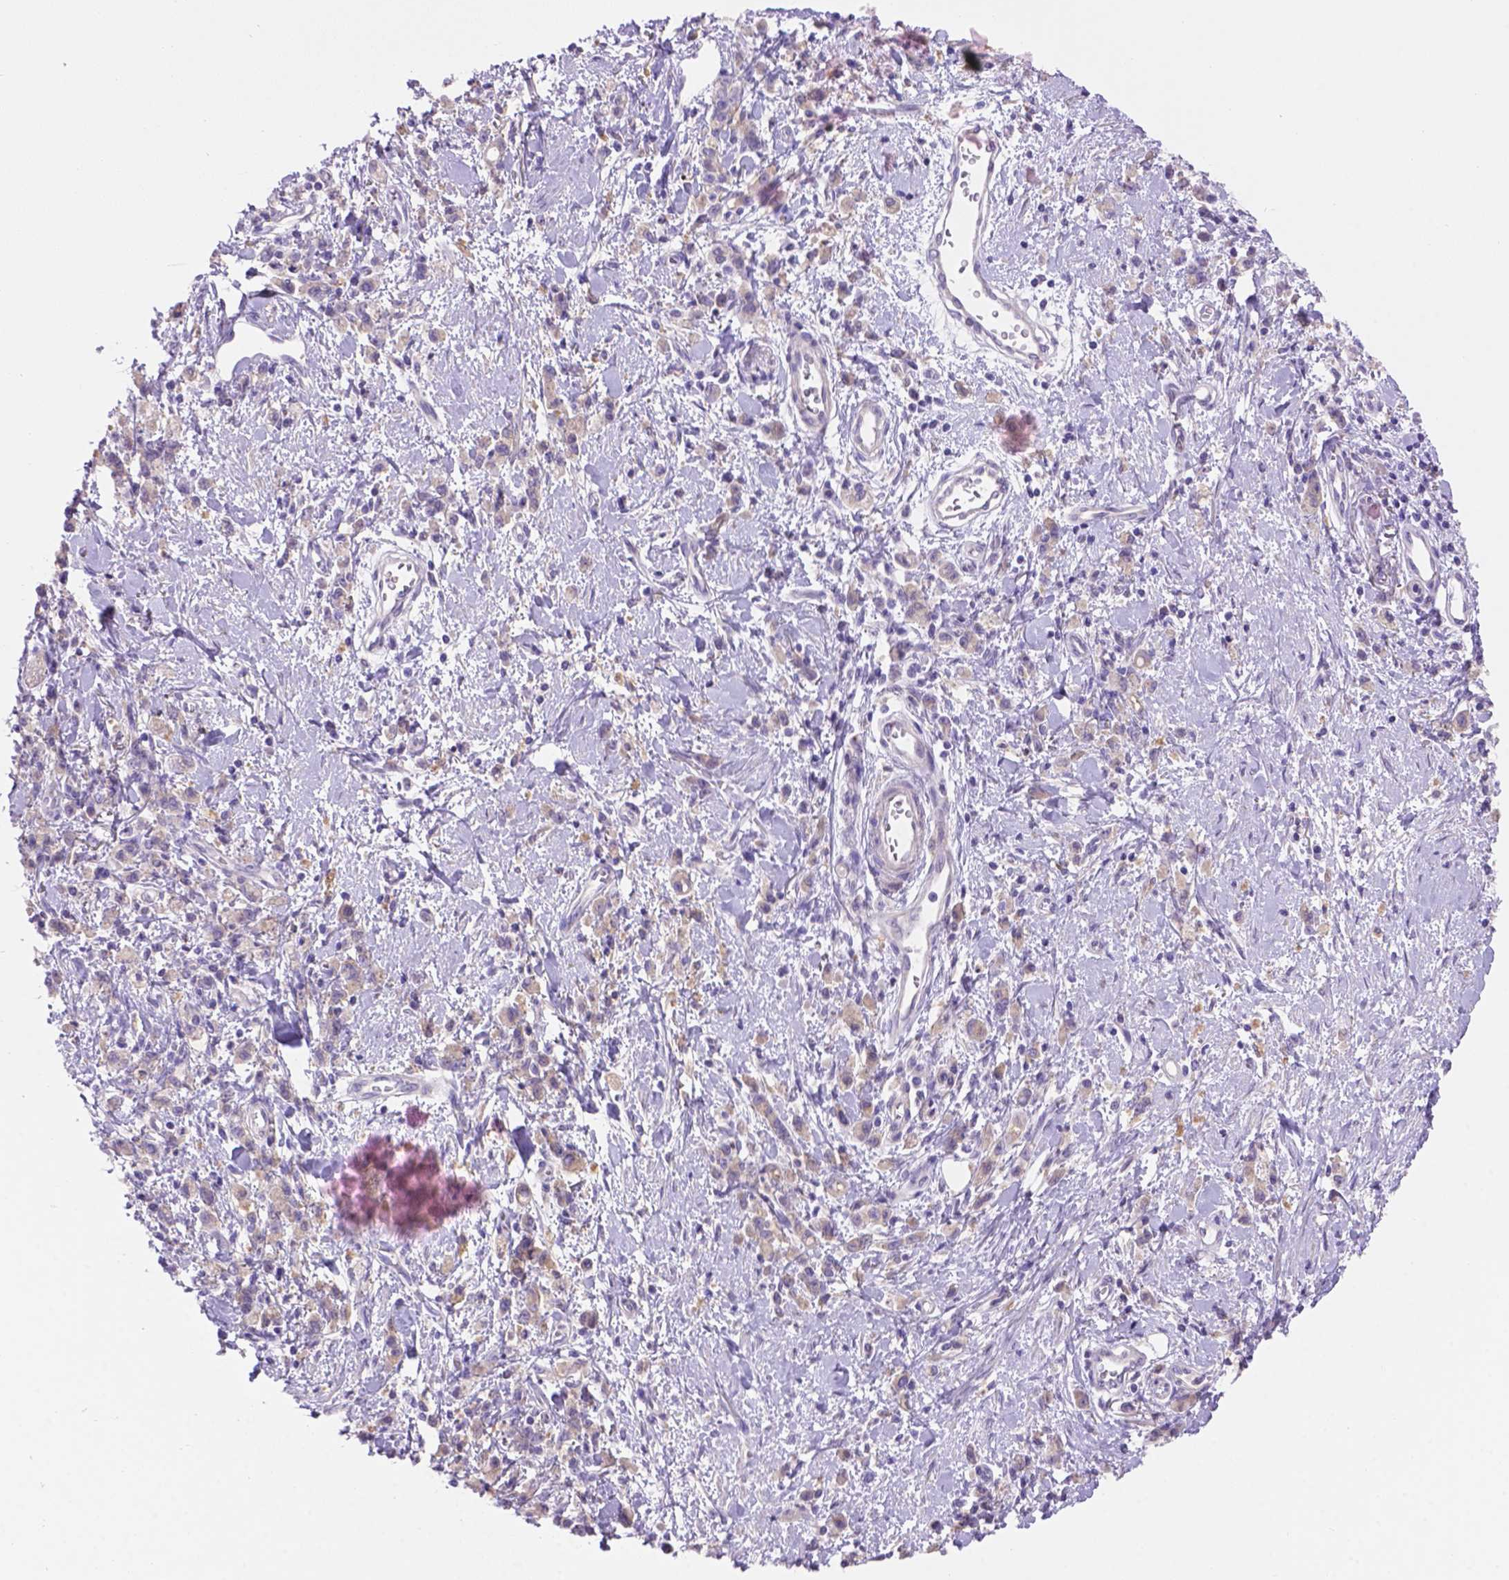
{"staining": {"intensity": "negative", "quantity": "none", "location": "none"}, "tissue": "stomach cancer", "cell_type": "Tumor cells", "image_type": "cancer", "snomed": [{"axis": "morphology", "description": "Adenocarcinoma, NOS"}, {"axis": "topography", "description": "Stomach"}], "caption": "DAB (3,3'-diaminobenzidine) immunohistochemical staining of human stomach adenocarcinoma exhibits no significant staining in tumor cells.", "gene": "CDH7", "patient": {"sex": "male", "age": 77}}